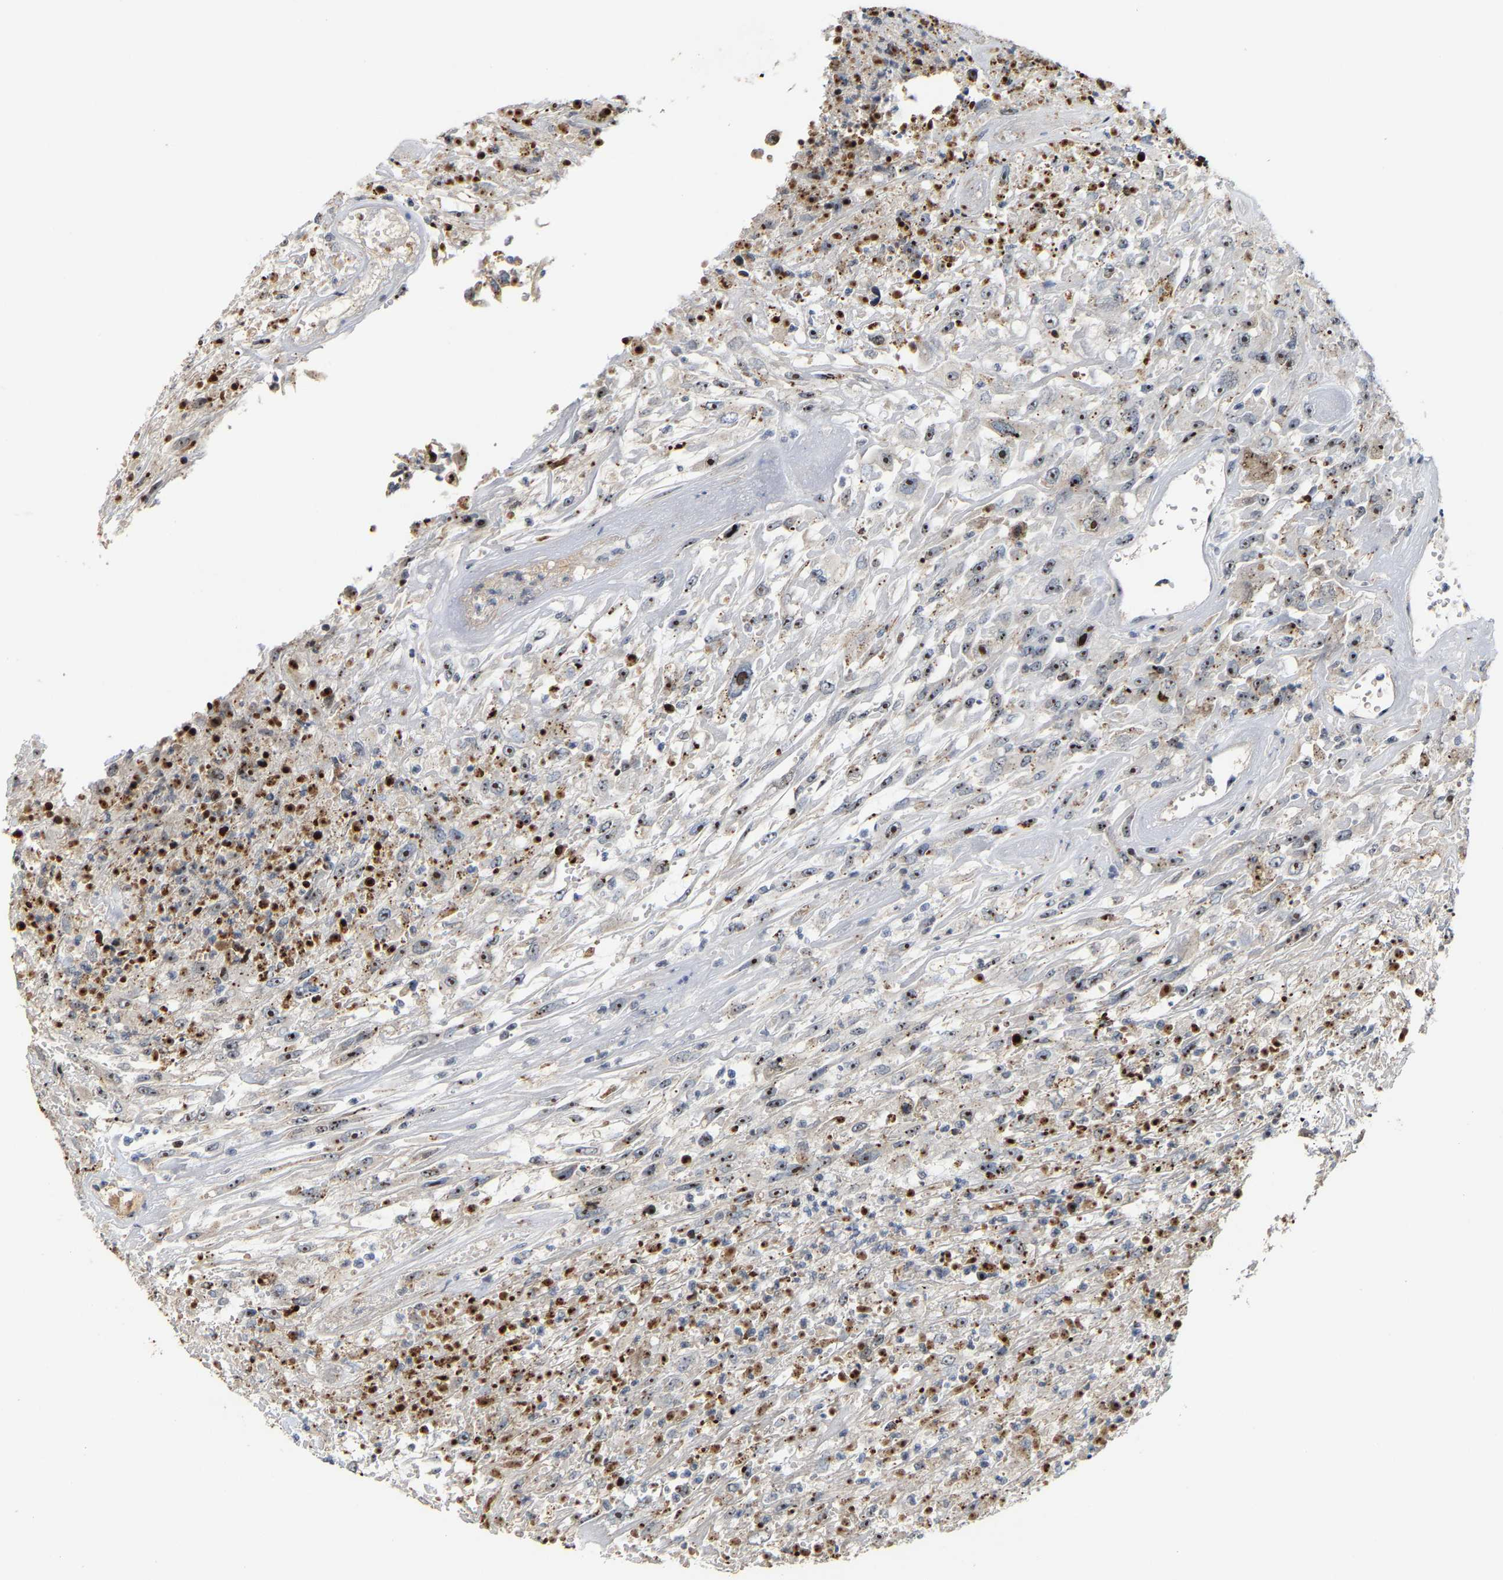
{"staining": {"intensity": "strong", "quantity": "25%-75%", "location": "nuclear"}, "tissue": "urothelial cancer", "cell_type": "Tumor cells", "image_type": "cancer", "snomed": [{"axis": "morphology", "description": "Urothelial carcinoma, High grade"}, {"axis": "topography", "description": "Urinary bladder"}], "caption": "Human urothelial cancer stained for a protein (brown) exhibits strong nuclear positive staining in approximately 25%-75% of tumor cells.", "gene": "NOP58", "patient": {"sex": "male", "age": 46}}